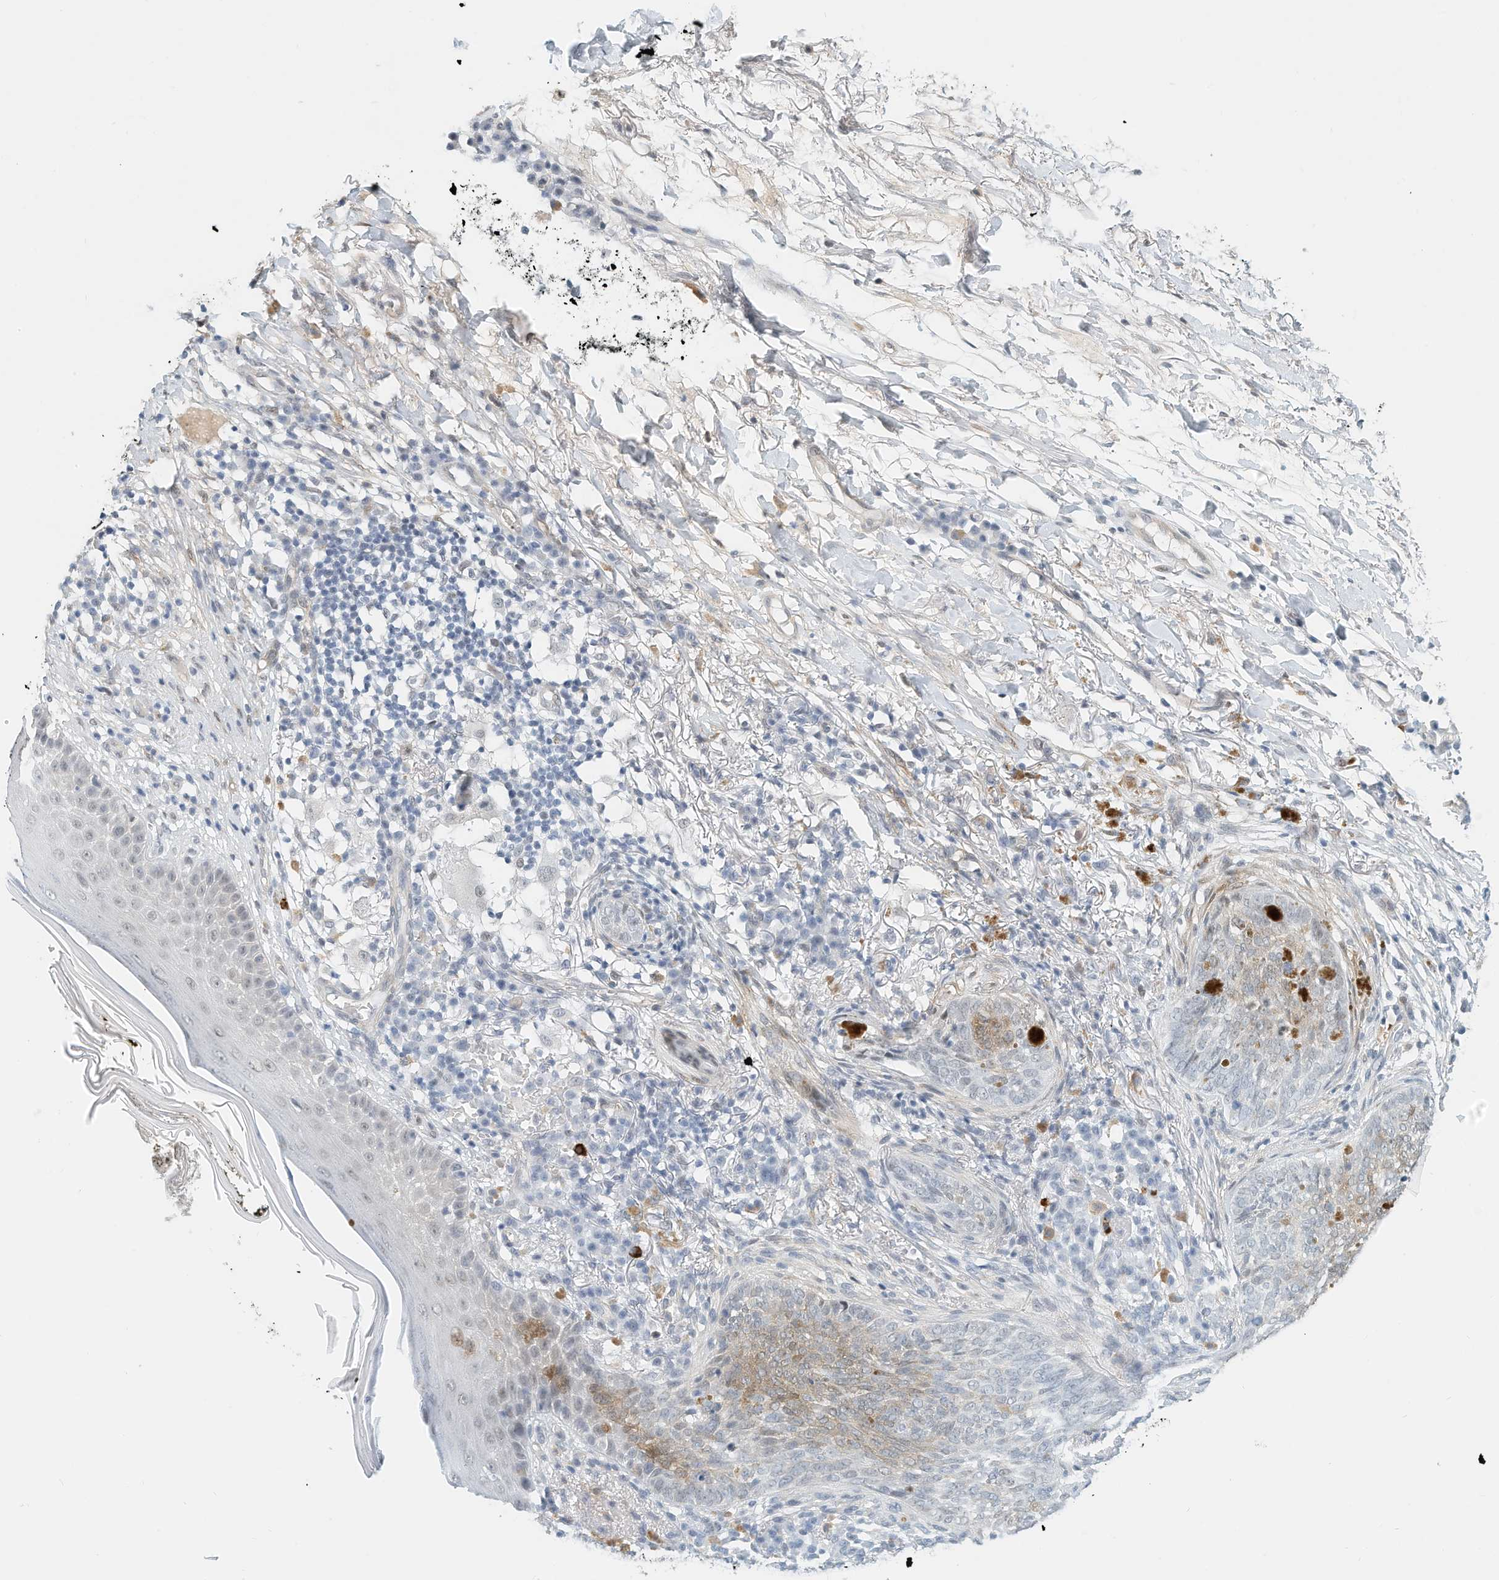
{"staining": {"intensity": "weak", "quantity": "<25%", "location": "cytoplasmic/membranous"}, "tissue": "skin cancer", "cell_type": "Tumor cells", "image_type": "cancer", "snomed": [{"axis": "morphology", "description": "Basal cell carcinoma"}, {"axis": "topography", "description": "Skin"}], "caption": "Micrograph shows no significant protein expression in tumor cells of skin cancer (basal cell carcinoma).", "gene": "ARHGAP28", "patient": {"sex": "male", "age": 85}}